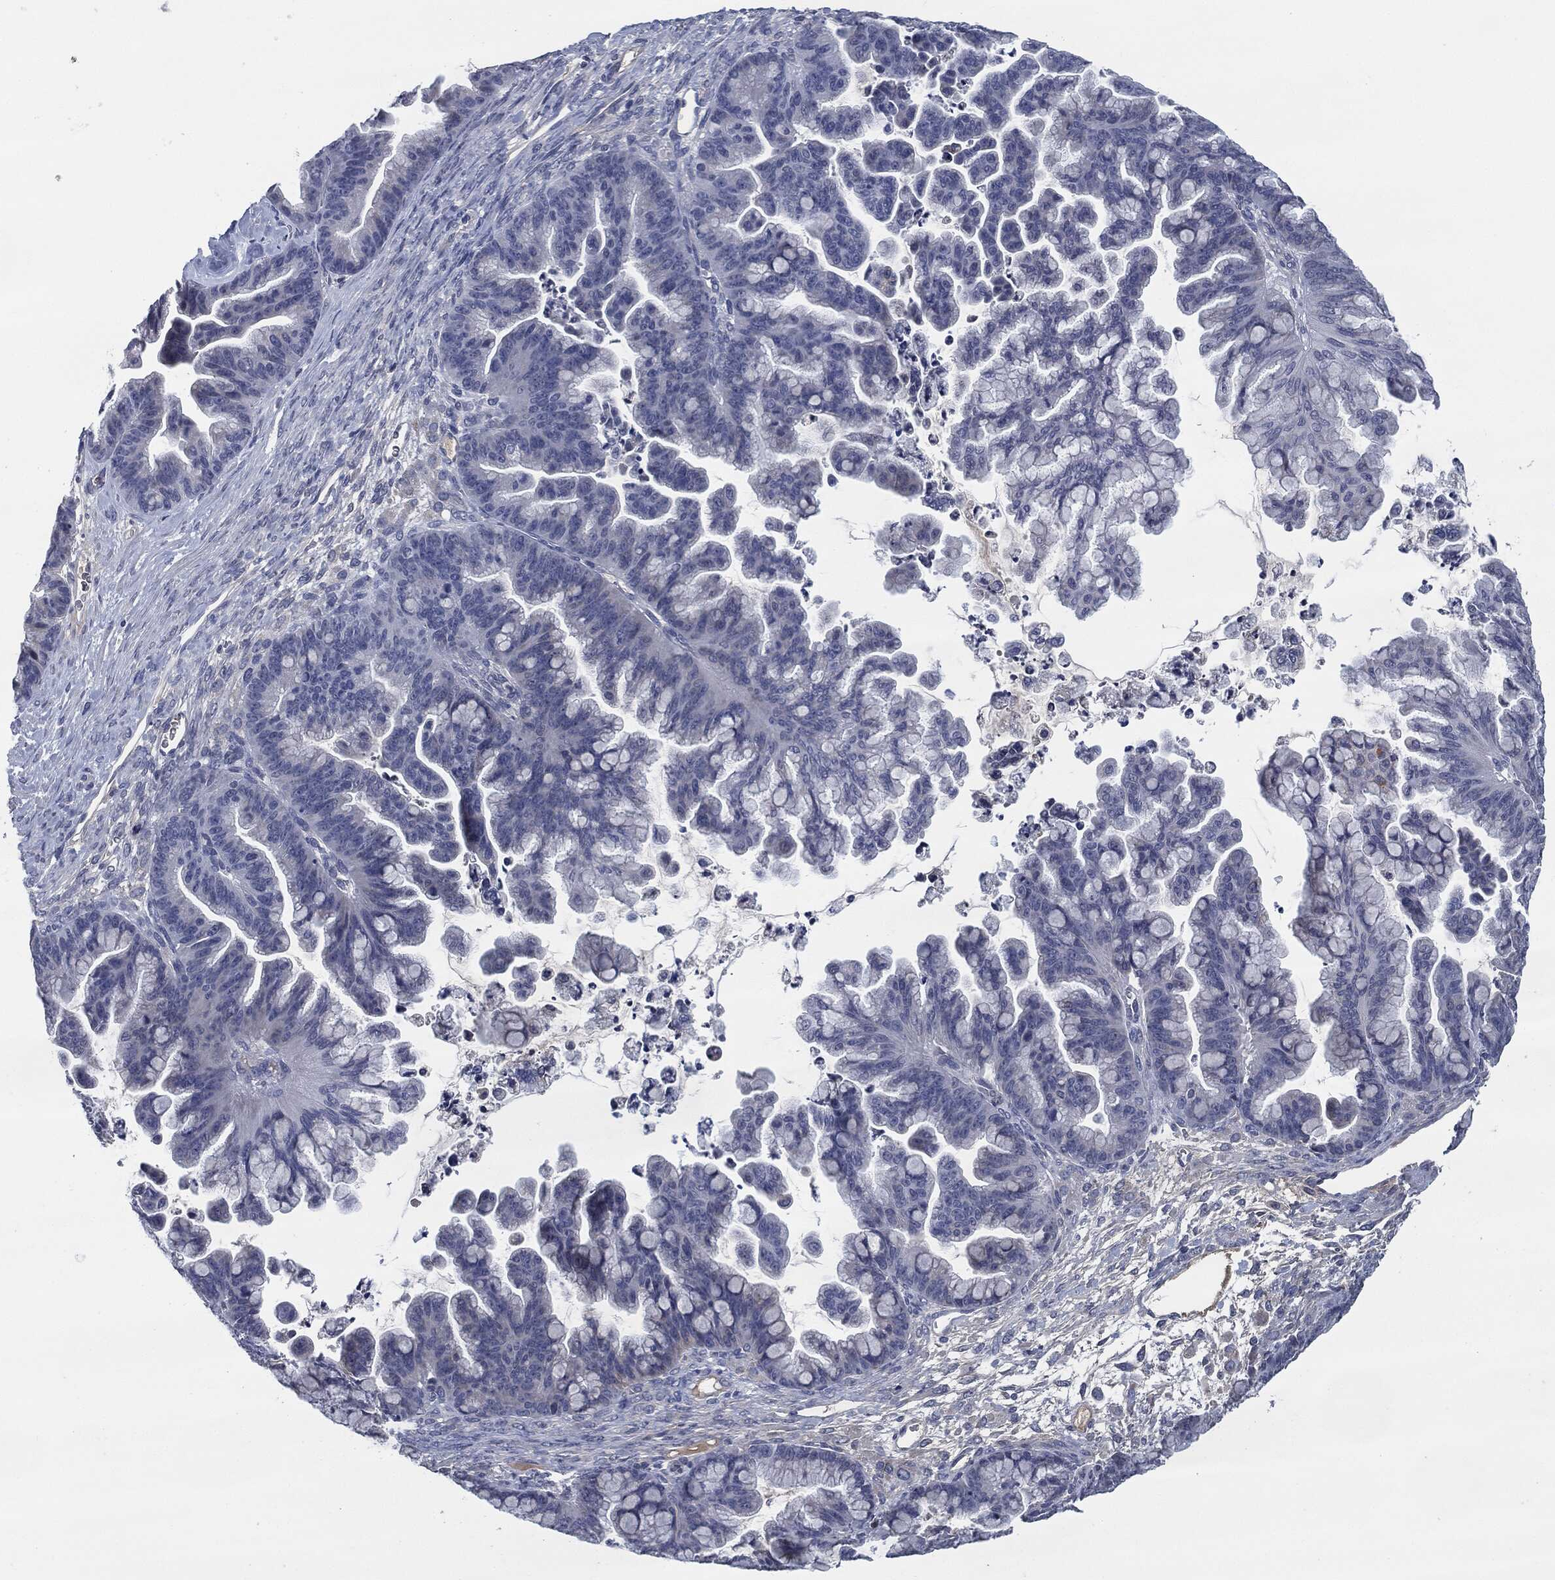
{"staining": {"intensity": "negative", "quantity": "none", "location": "none"}, "tissue": "ovarian cancer", "cell_type": "Tumor cells", "image_type": "cancer", "snomed": [{"axis": "morphology", "description": "Cystadenocarcinoma, mucinous, NOS"}, {"axis": "topography", "description": "Ovary"}], "caption": "An immunohistochemistry (IHC) micrograph of mucinous cystadenocarcinoma (ovarian) is shown. There is no staining in tumor cells of mucinous cystadenocarcinoma (ovarian). (Stains: DAB immunohistochemistry with hematoxylin counter stain, Microscopy: brightfield microscopy at high magnification).", "gene": "IL2RG", "patient": {"sex": "female", "age": 67}}